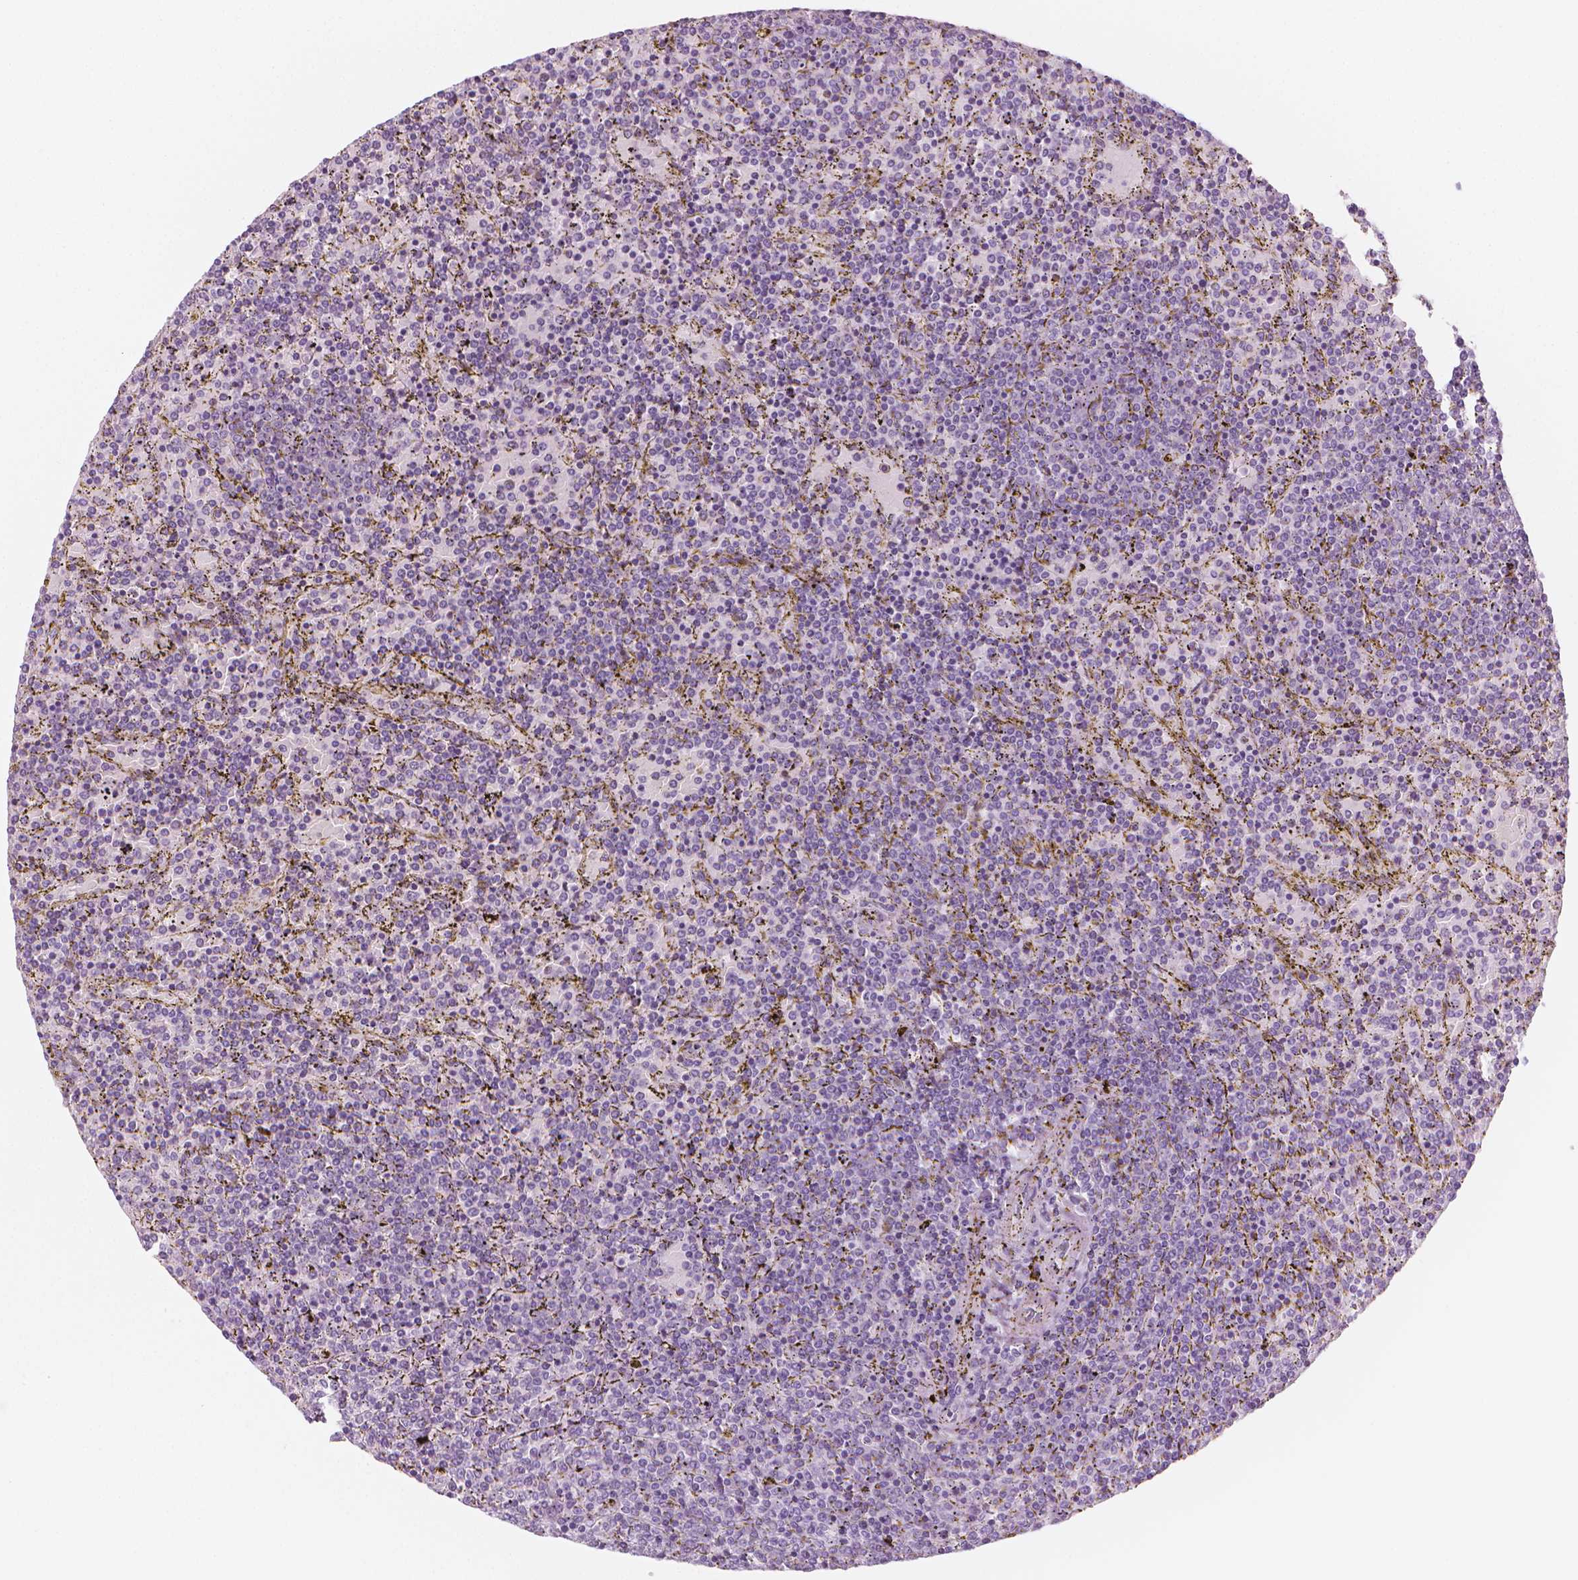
{"staining": {"intensity": "negative", "quantity": "none", "location": "none"}, "tissue": "lymphoma", "cell_type": "Tumor cells", "image_type": "cancer", "snomed": [{"axis": "morphology", "description": "Malignant lymphoma, non-Hodgkin's type, Low grade"}, {"axis": "topography", "description": "Spleen"}], "caption": "This is an immunohistochemistry (IHC) image of human lymphoma. There is no staining in tumor cells.", "gene": "SHMT1", "patient": {"sex": "female", "age": 77}}